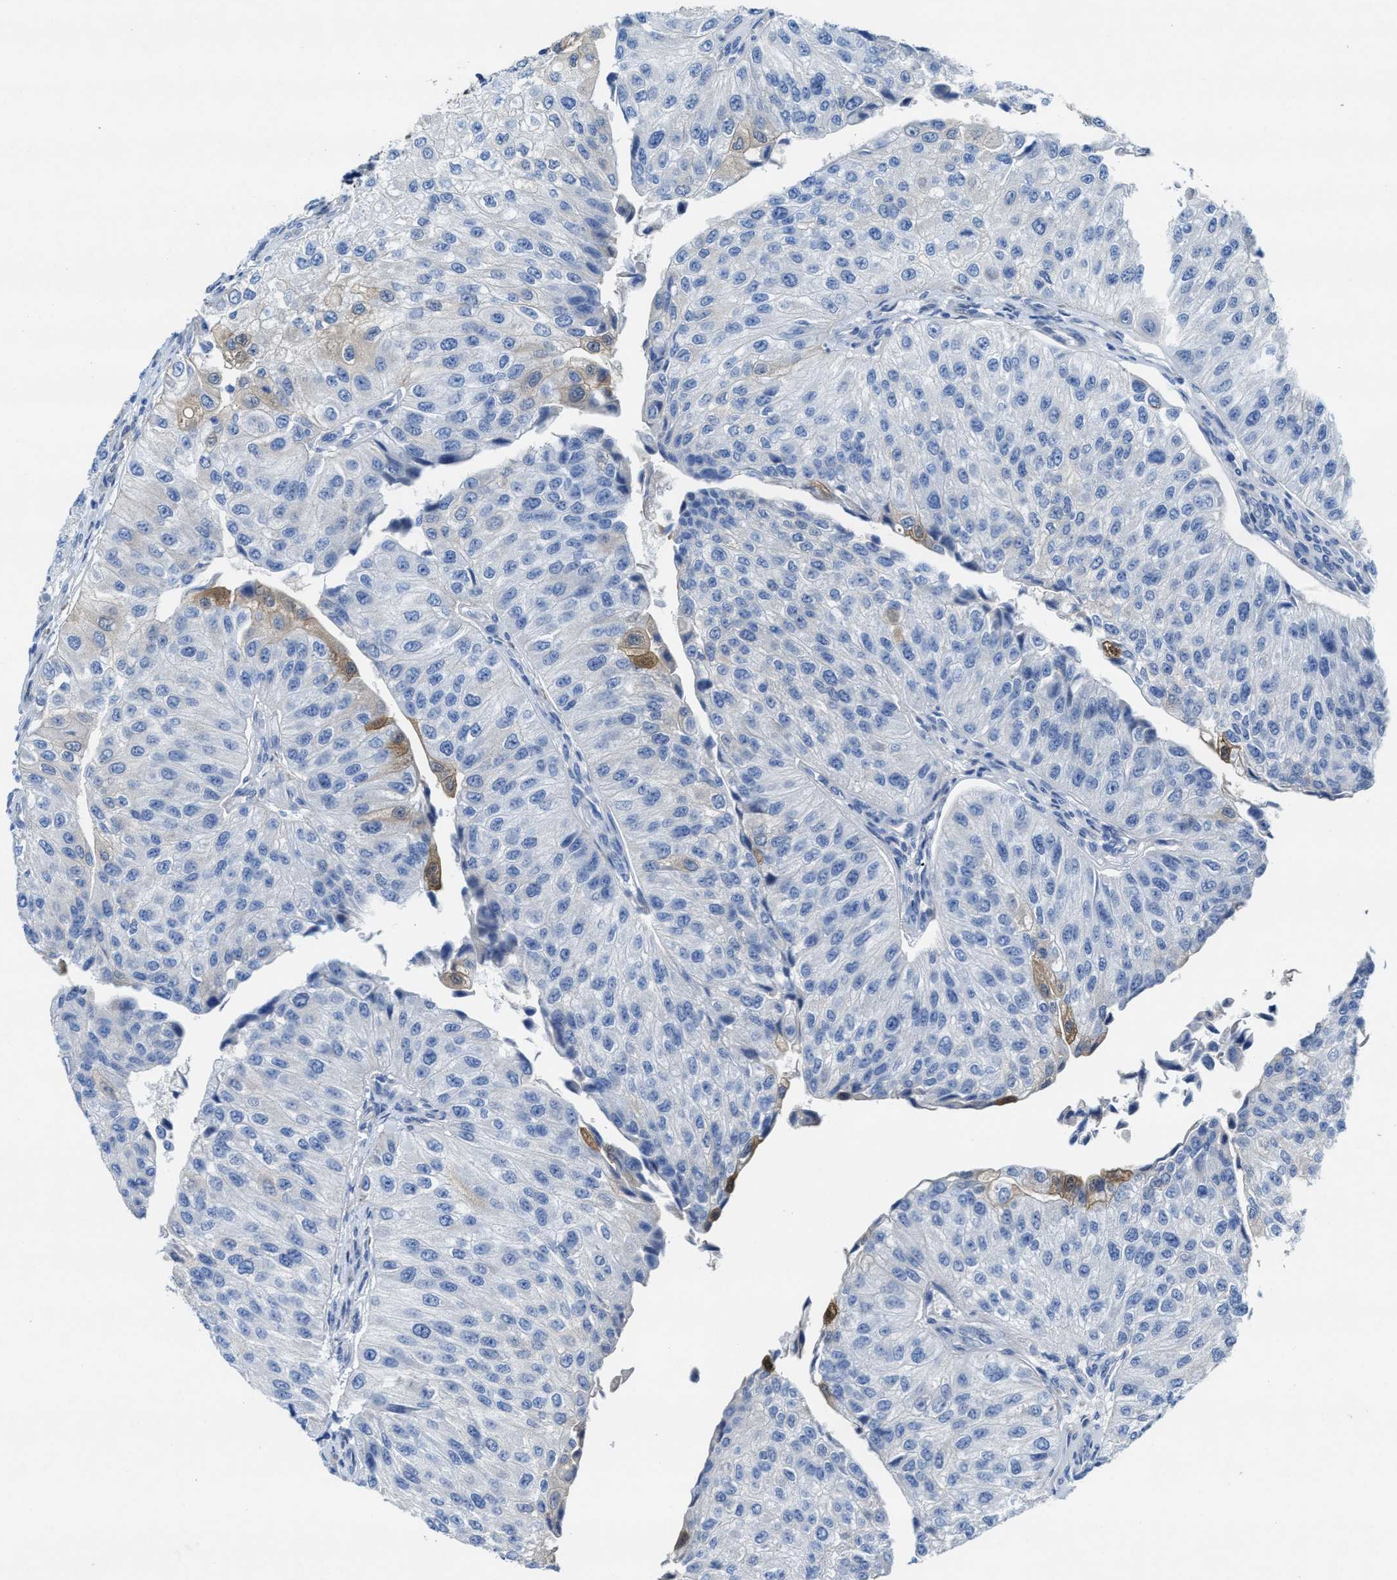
{"staining": {"intensity": "negative", "quantity": "none", "location": "none"}, "tissue": "urothelial cancer", "cell_type": "Tumor cells", "image_type": "cancer", "snomed": [{"axis": "morphology", "description": "Urothelial carcinoma, High grade"}, {"axis": "topography", "description": "Kidney"}, {"axis": "topography", "description": "Urinary bladder"}], "caption": "Tumor cells show no significant protein staining in urothelial cancer.", "gene": "ASS1", "patient": {"sex": "male", "age": 77}}